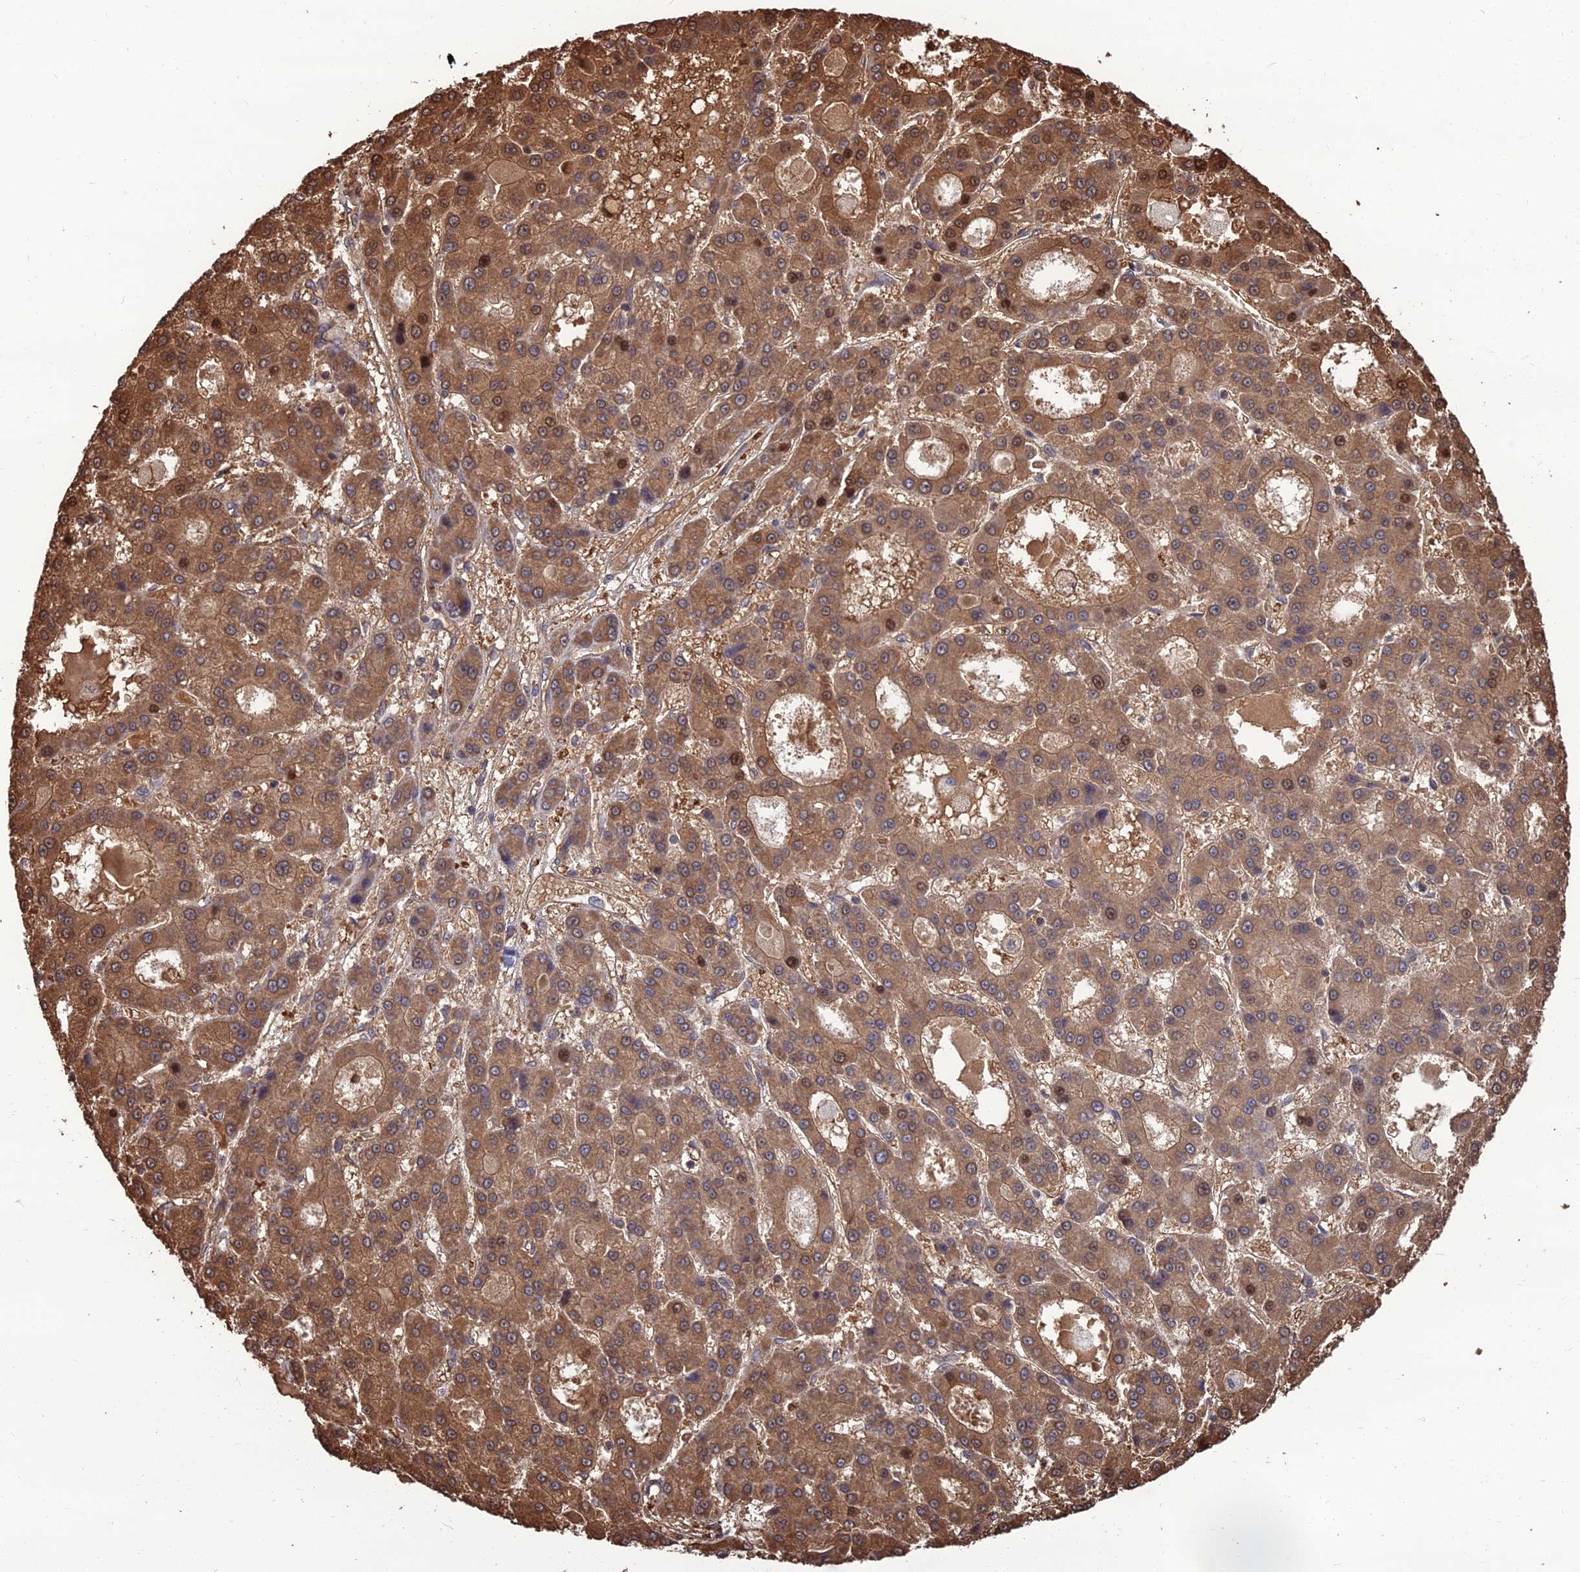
{"staining": {"intensity": "moderate", "quantity": ">75%", "location": "cytoplasmic/membranous,nuclear"}, "tissue": "liver cancer", "cell_type": "Tumor cells", "image_type": "cancer", "snomed": [{"axis": "morphology", "description": "Carcinoma, Hepatocellular, NOS"}, {"axis": "topography", "description": "Liver"}], "caption": "Tumor cells show moderate cytoplasmic/membranous and nuclear positivity in approximately >75% of cells in liver hepatocellular carcinoma.", "gene": "OPA3", "patient": {"sex": "male", "age": 70}}